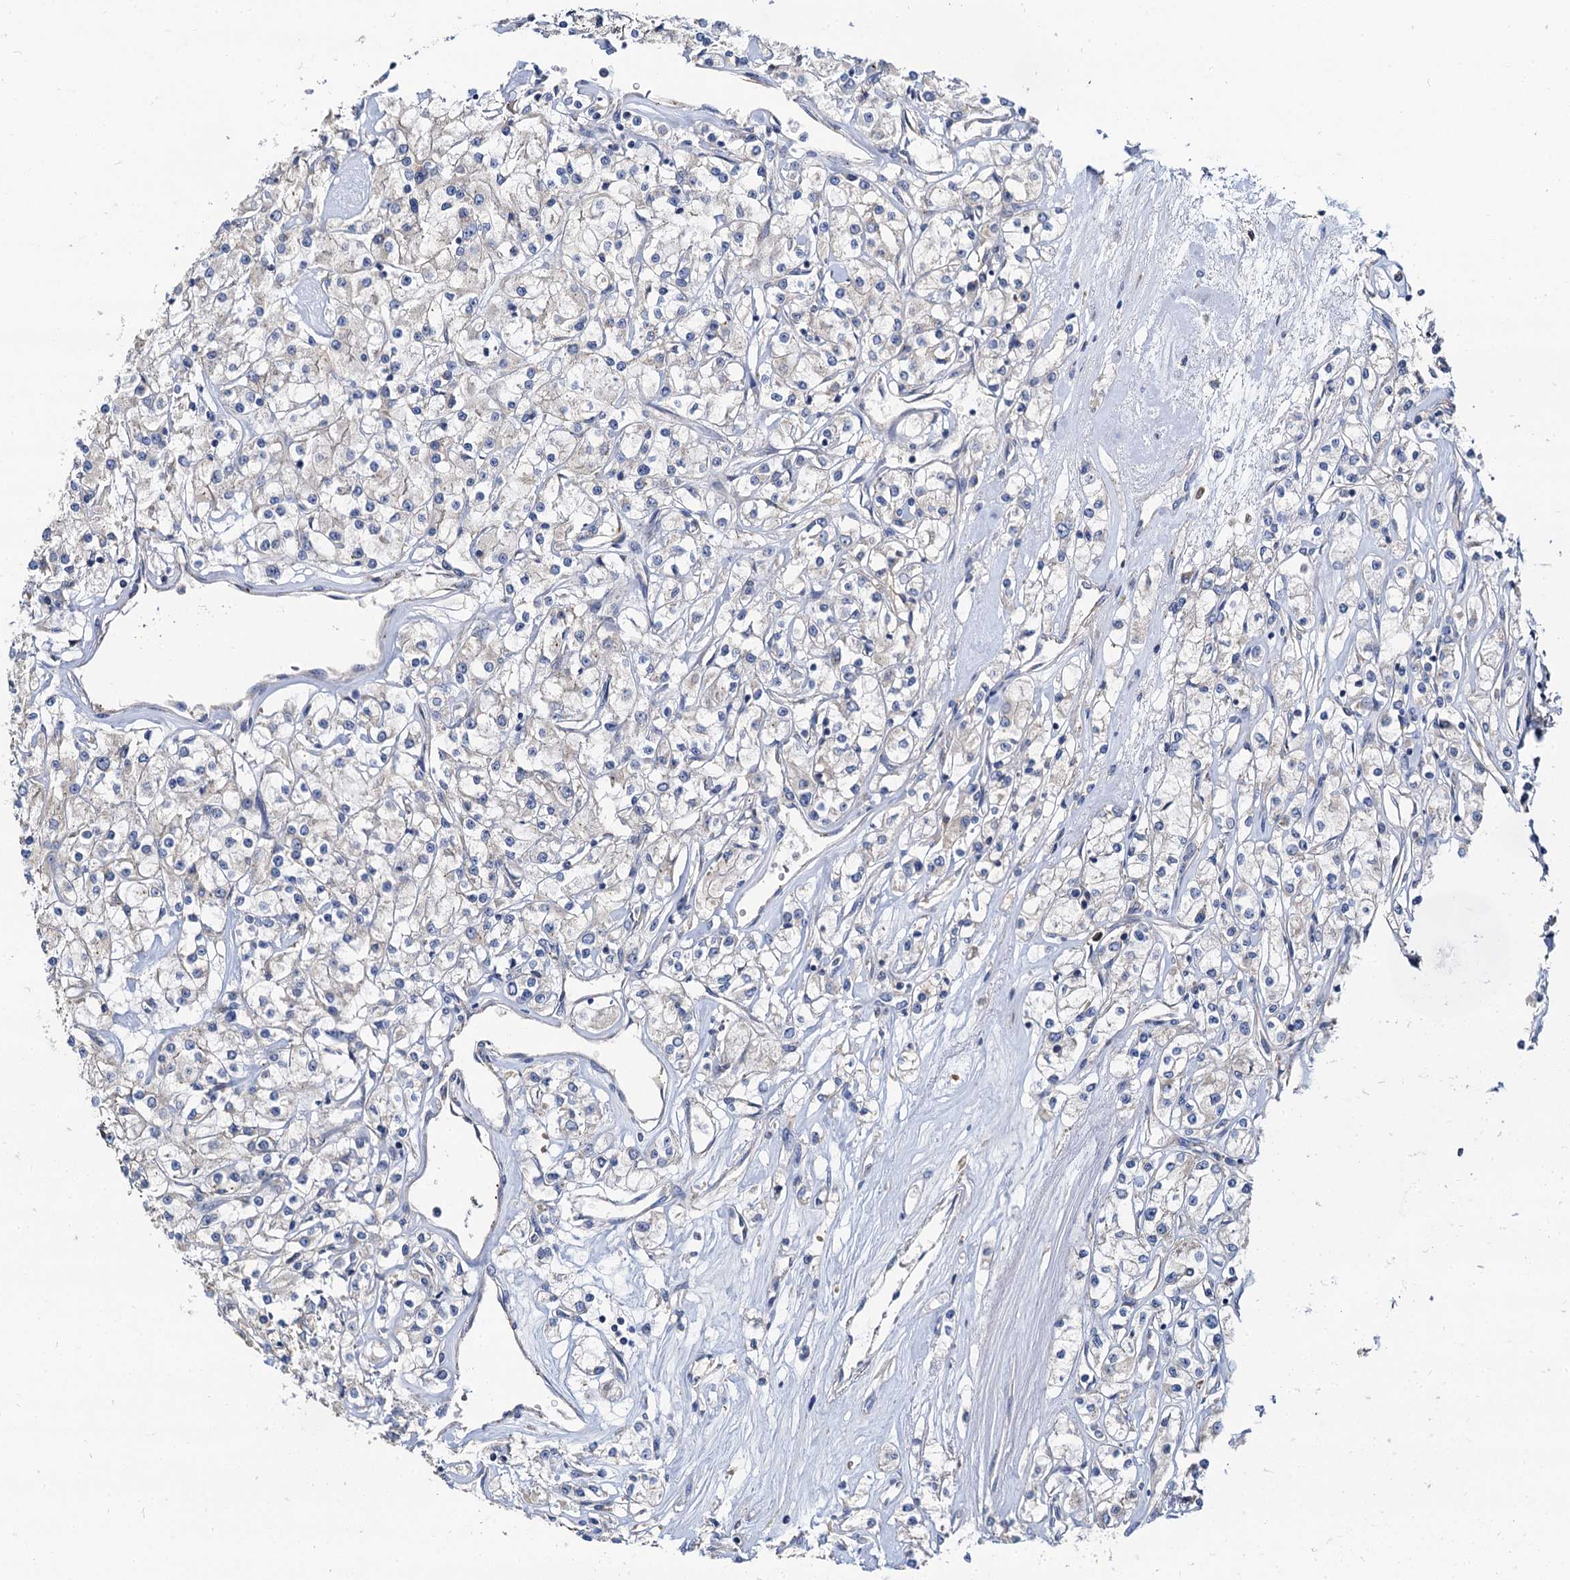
{"staining": {"intensity": "negative", "quantity": "none", "location": "none"}, "tissue": "renal cancer", "cell_type": "Tumor cells", "image_type": "cancer", "snomed": [{"axis": "morphology", "description": "Adenocarcinoma, NOS"}, {"axis": "topography", "description": "Kidney"}], "caption": "Image shows no significant protein expression in tumor cells of renal cancer.", "gene": "NKAPD1", "patient": {"sex": "female", "age": 59}}